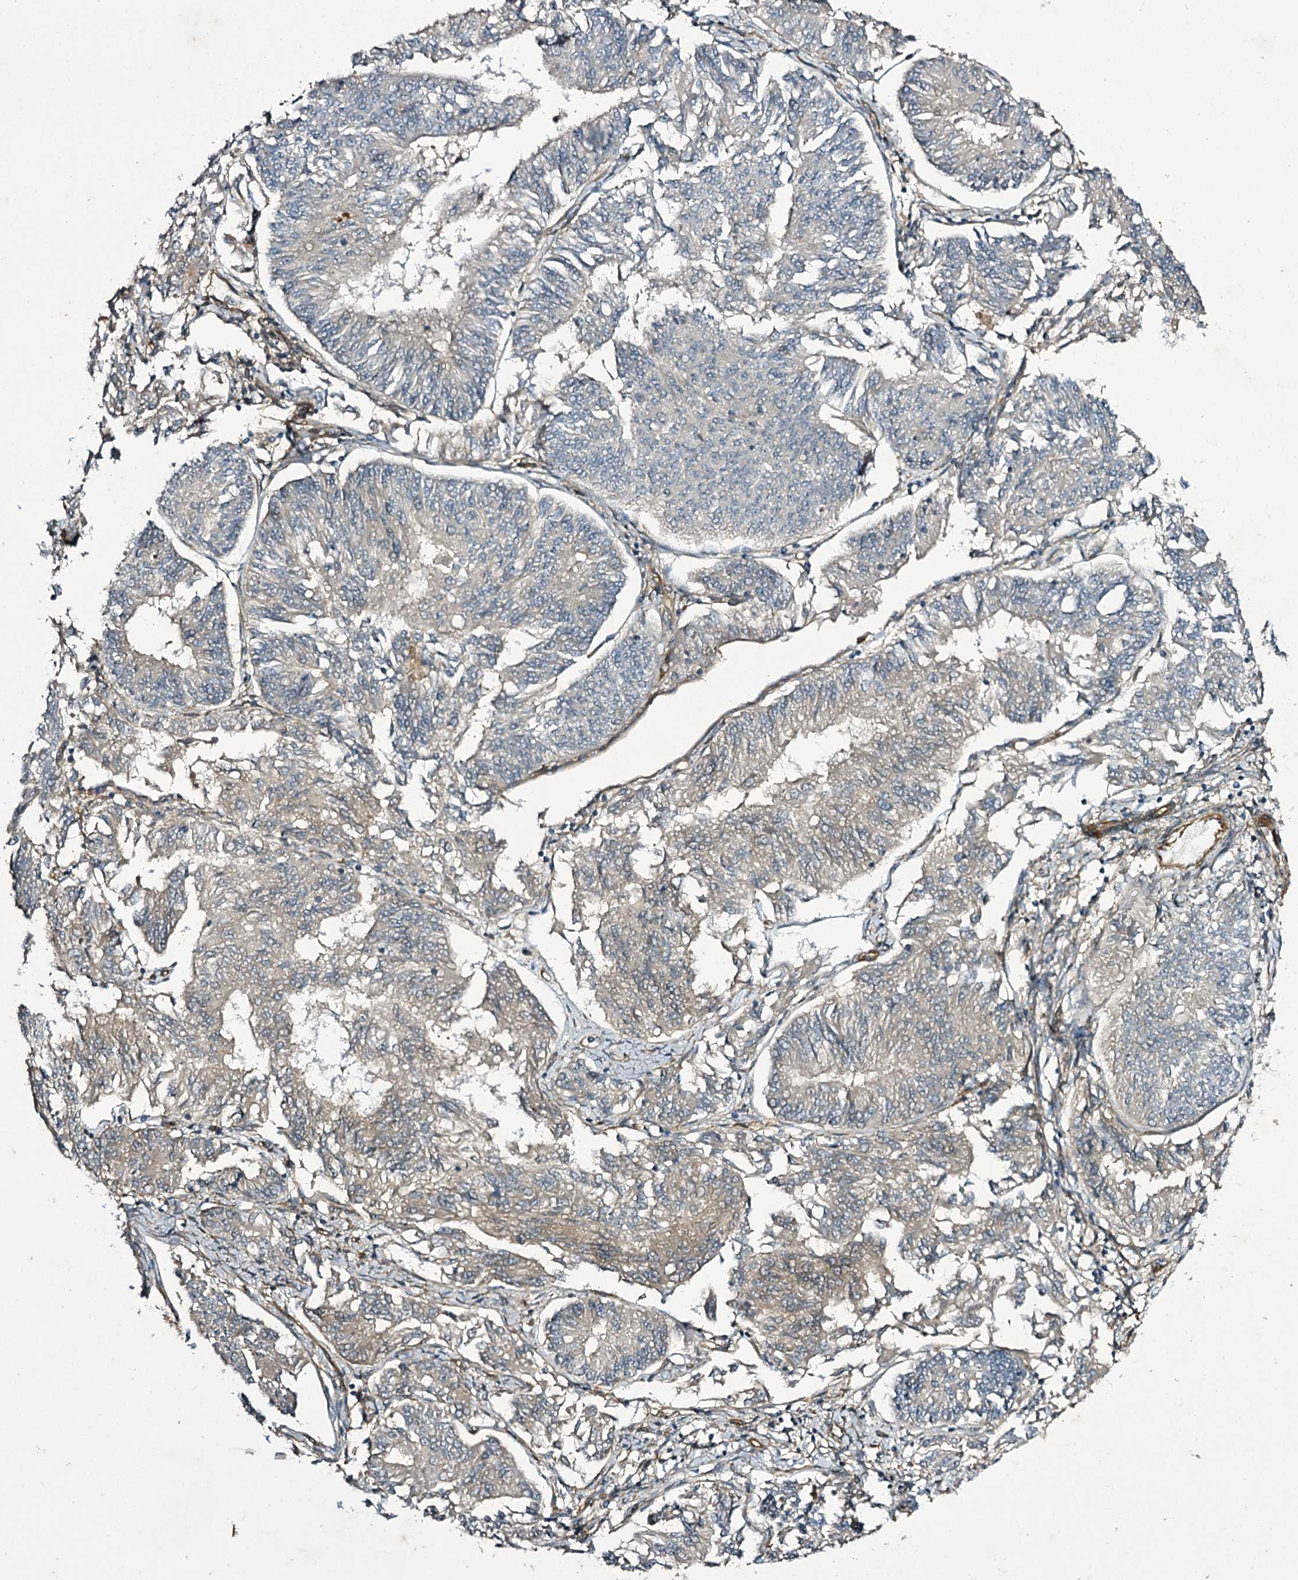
{"staining": {"intensity": "weak", "quantity": "<25%", "location": "cytoplasmic/membranous"}, "tissue": "endometrial cancer", "cell_type": "Tumor cells", "image_type": "cancer", "snomed": [{"axis": "morphology", "description": "Adenocarcinoma, NOS"}, {"axis": "topography", "description": "Endometrium"}], "caption": "Immunohistochemistry histopathology image of neoplastic tissue: human endometrial adenocarcinoma stained with DAB shows no significant protein expression in tumor cells.", "gene": "MYO1C", "patient": {"sex": "female", "age": 58}}